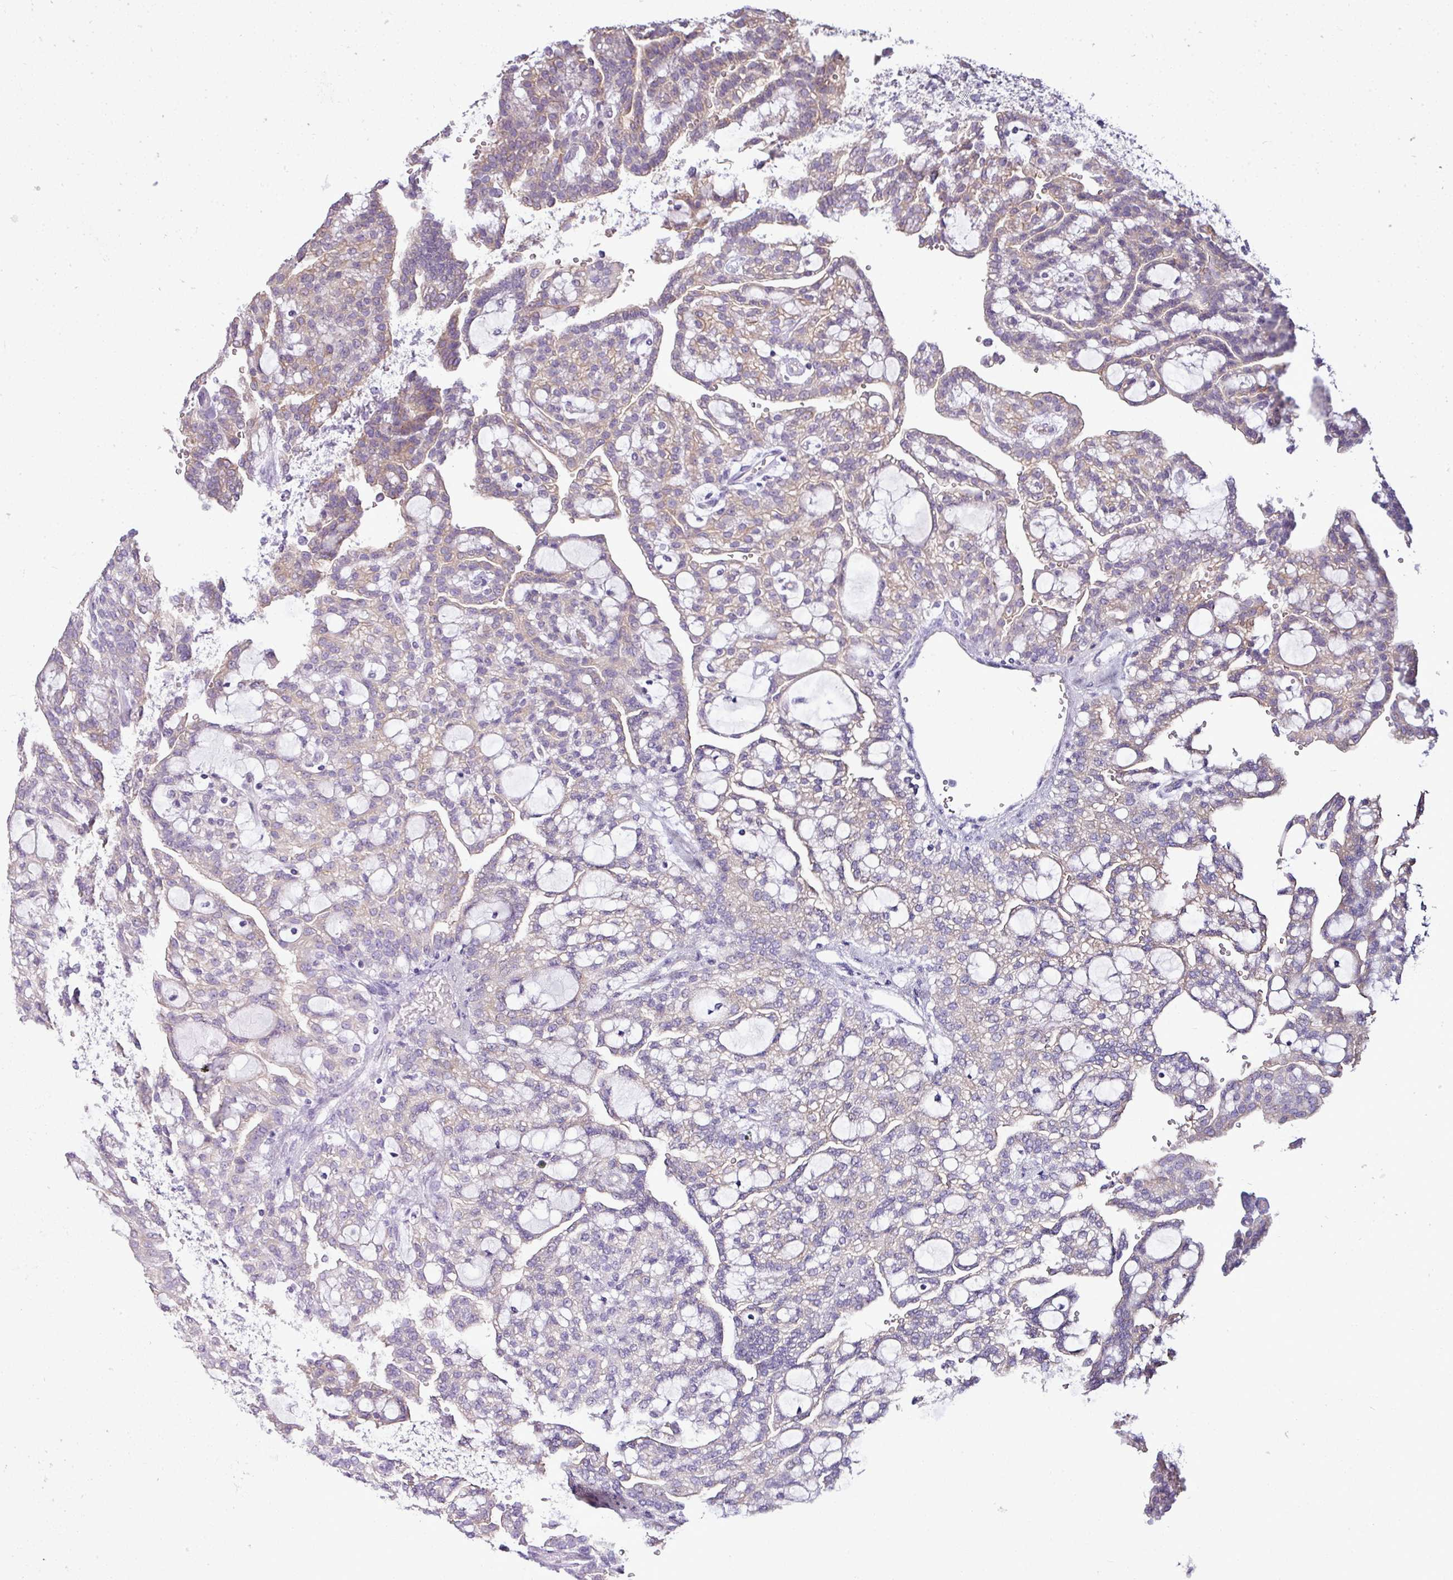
{"staining": {"intensity": "weak", "quantity": "25%-75%", "location": "cytoplasmic/membranous"}, "tissue": "renal cancer", "cell_type": "Tumor cells", "image_type": "cancer", "snomed": [{"axis": "morphology", "description": "Adenocarcinoma, NOS"}, {"axis": "topography", "description": "Kidney"}], "caption": "Brown immunohistochemical staining in renal cancer exhibits weak cytoplasmic/membranous positivity in about 25%-75% of tumor cells. The staining is performed using DAB (3,3'-diaminobenzidine) brown chromogen to label protein expression. The nuclei are counter-stained blue using hematoxylin.", "gene": "STAT5A", "patient": {"sex": "male", "age": 63}}